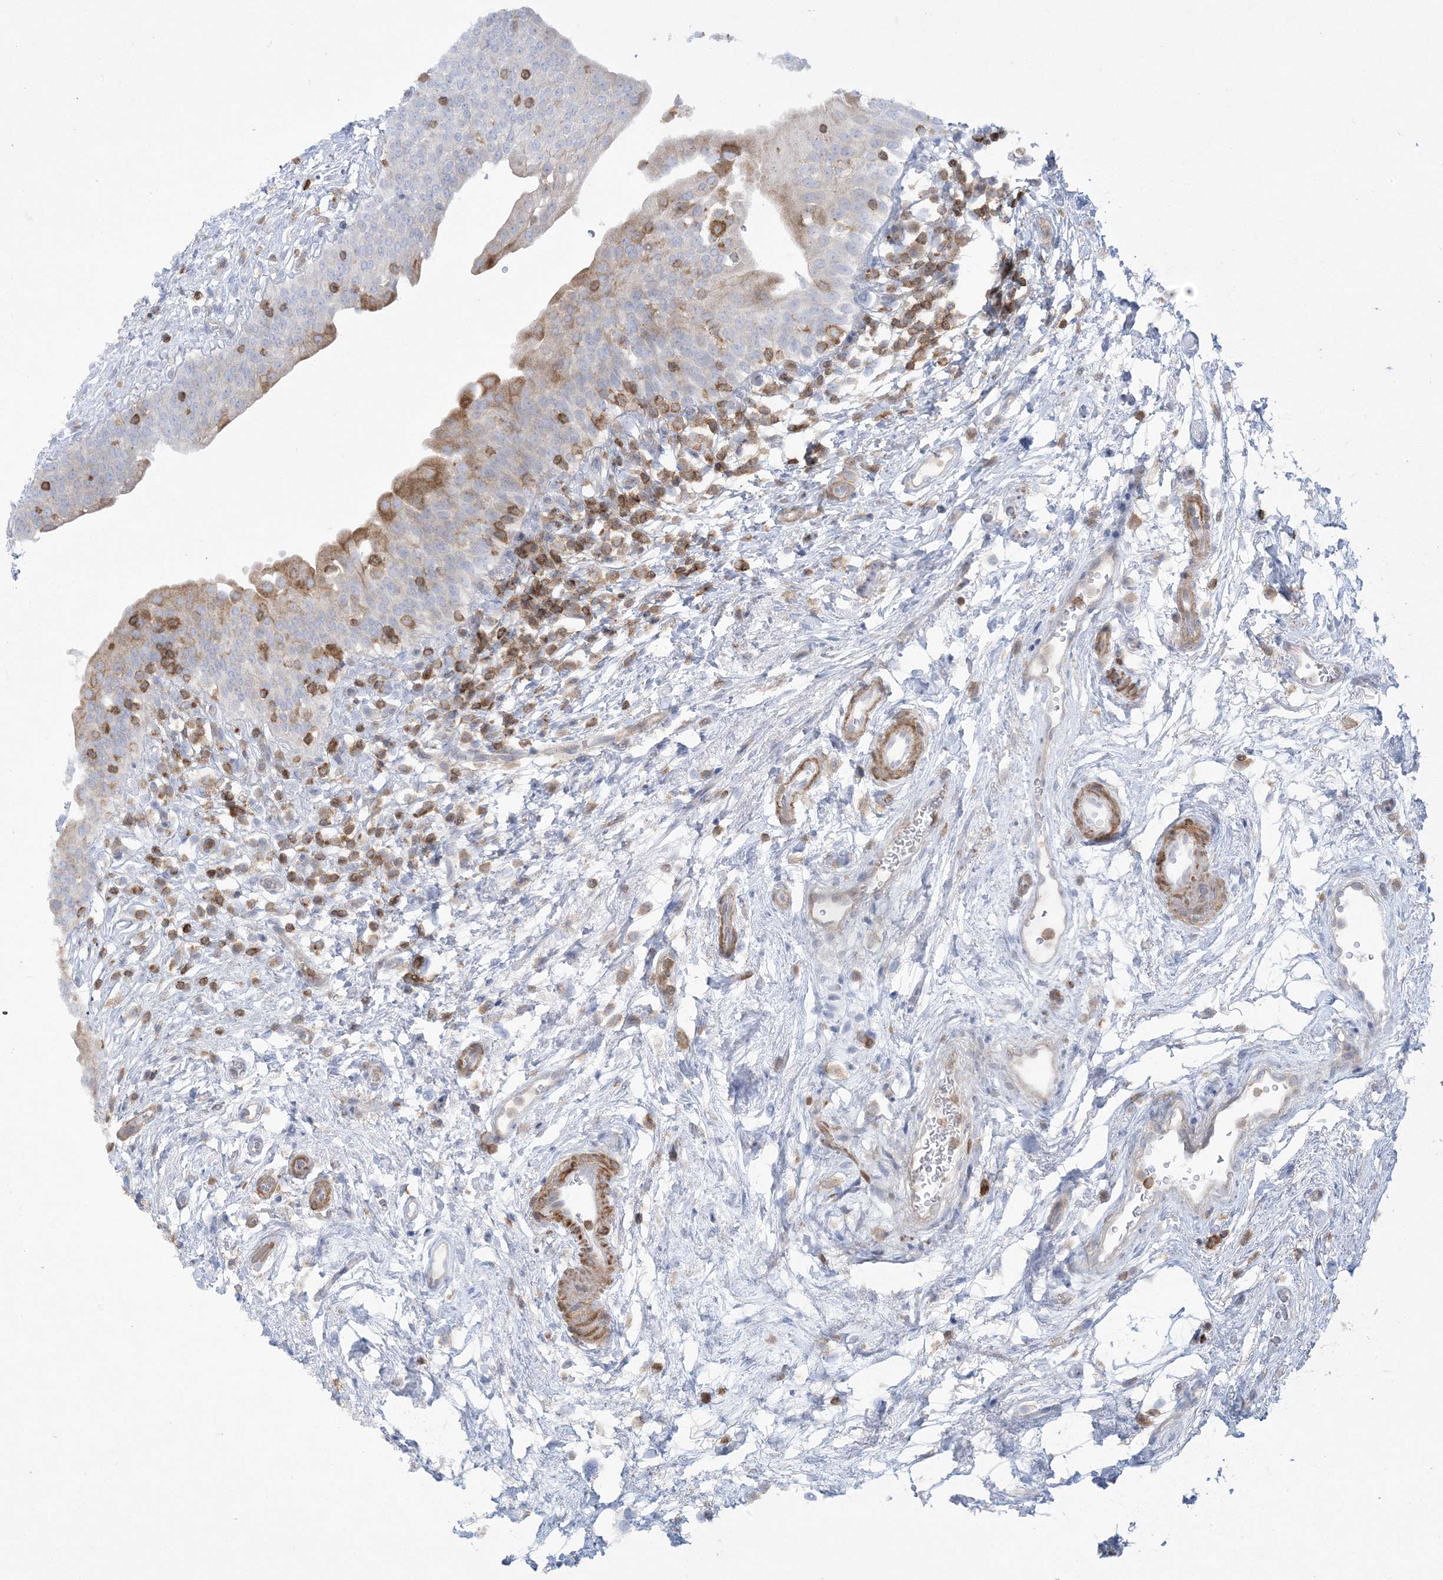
{"staining": {"intensity": "moderate", "quantity": "<25%", "location": "cytoplasmic/membranous"}, "tissue": "urinary bladder", "cell_type": "Urothelial cells", "image_type": "normal", "snomed": [{"axis": "morphology", "description": "Normal tissue, NOS"}, {"axis": "topography", "description": "Urinary bladder"}], "caption": "Urinary bladder stained with DAB (3,3'-diaminobenzidine) immunohistochemistry demonstrates low levels of moderate cytoplasmic/membranous expression in about <25% of urothelial cells.", "gene": "ARHGAP30", "patient": {"sex": "male", "age": 83}}